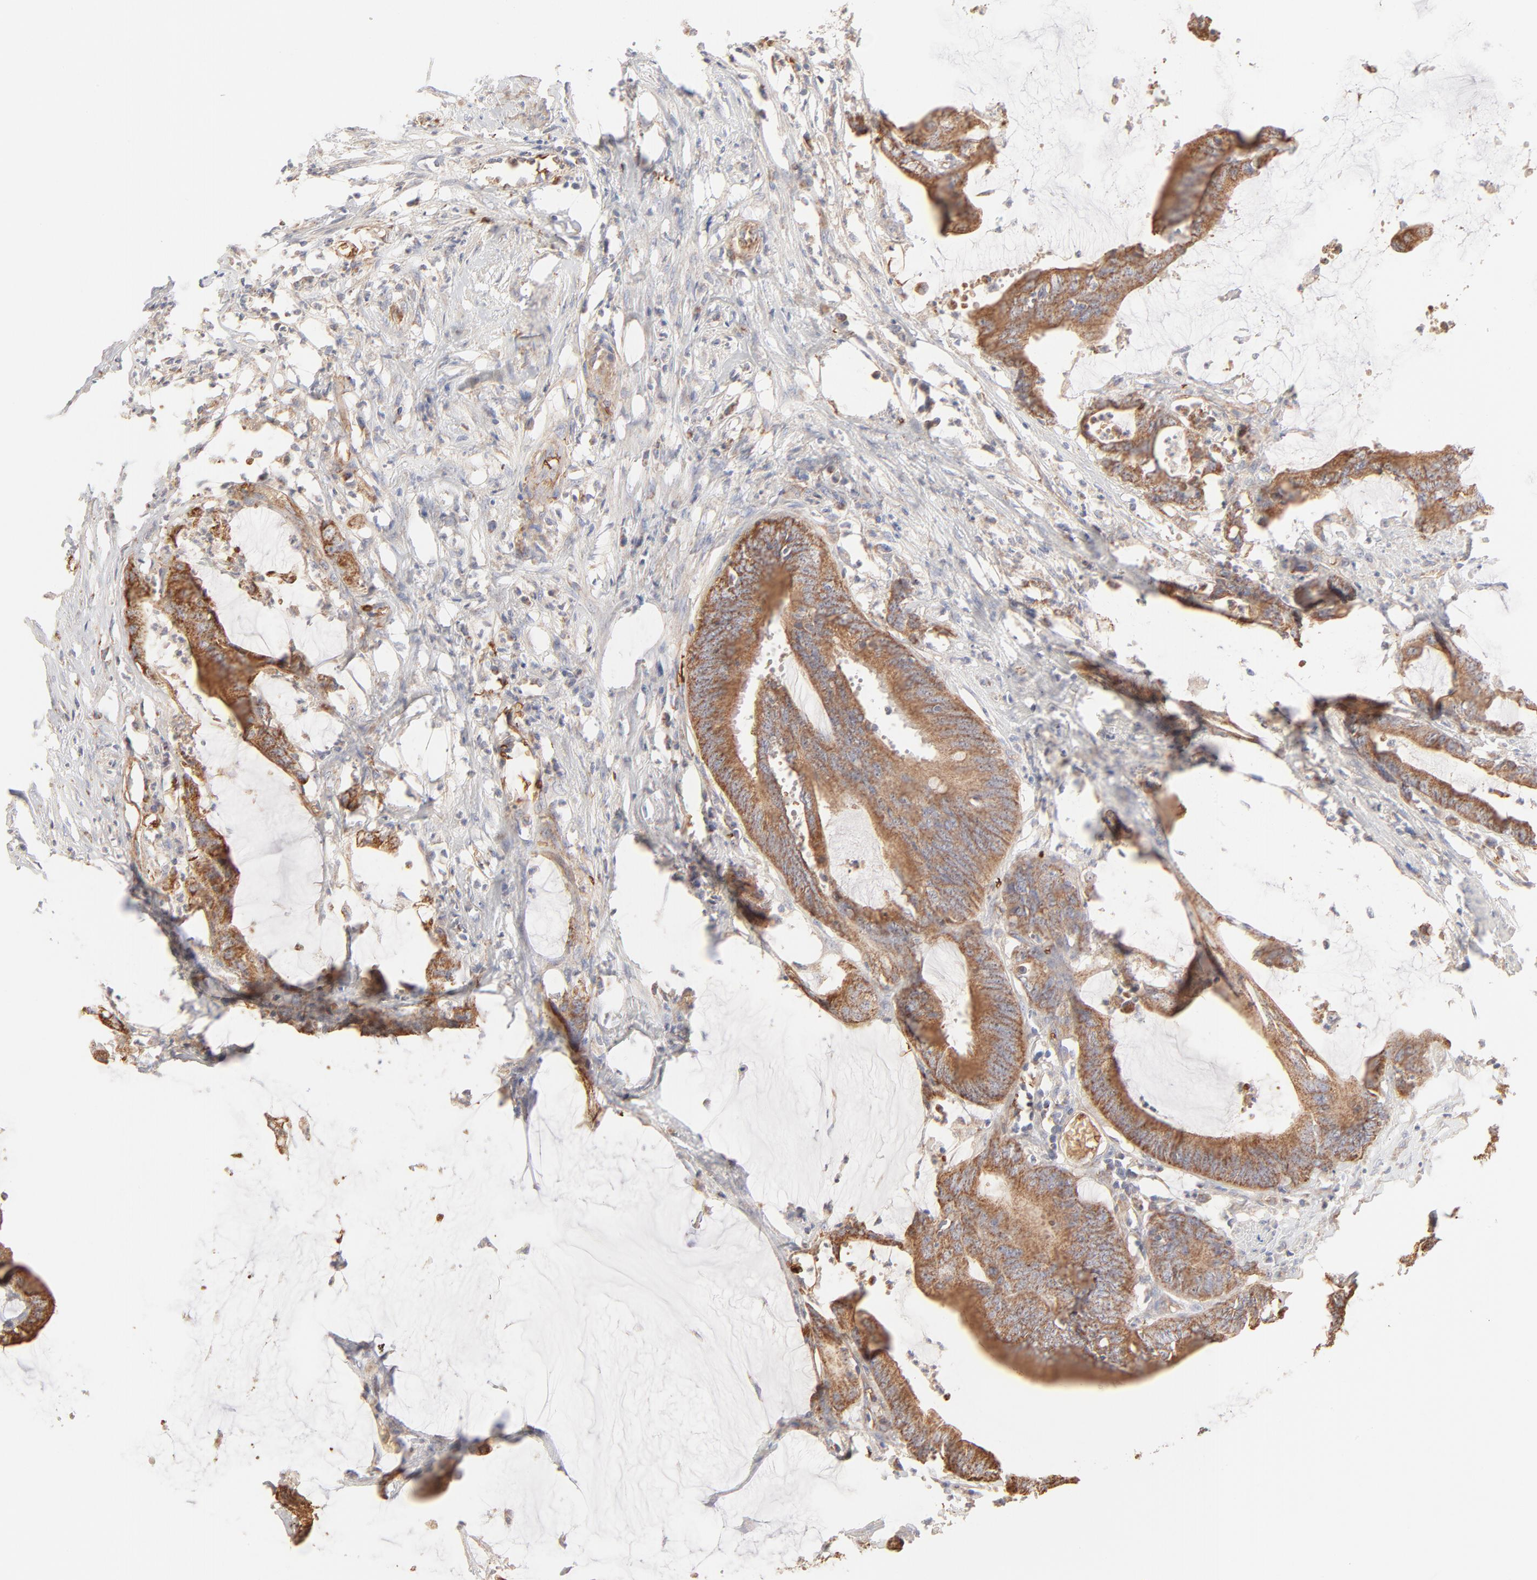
{"staining": {"intensity": "moderate", "quantity": ">75%", "location": "cytoplasmic/membranous"}, "tissue": "colorectal cancer", "cell_type": "Tumor cells", "image_type": "cancer", "snomed": [{"axis": "morphology", "description": "Adenocarcinoma, NOS"}, {"axis": "topography", "description": "Rectum"}], "caption": "Colorectal cancer (adenocarcinoma) tissue displays moderate cytoplasmic/membranous staining in about >75% of tumor cells, visualized by immunohistochemistry. The protein of interest is shown in brown color, while the nuclei are stained blue.", "gene": "SPTB", "patient": {"sex": "female", "age": 66}}